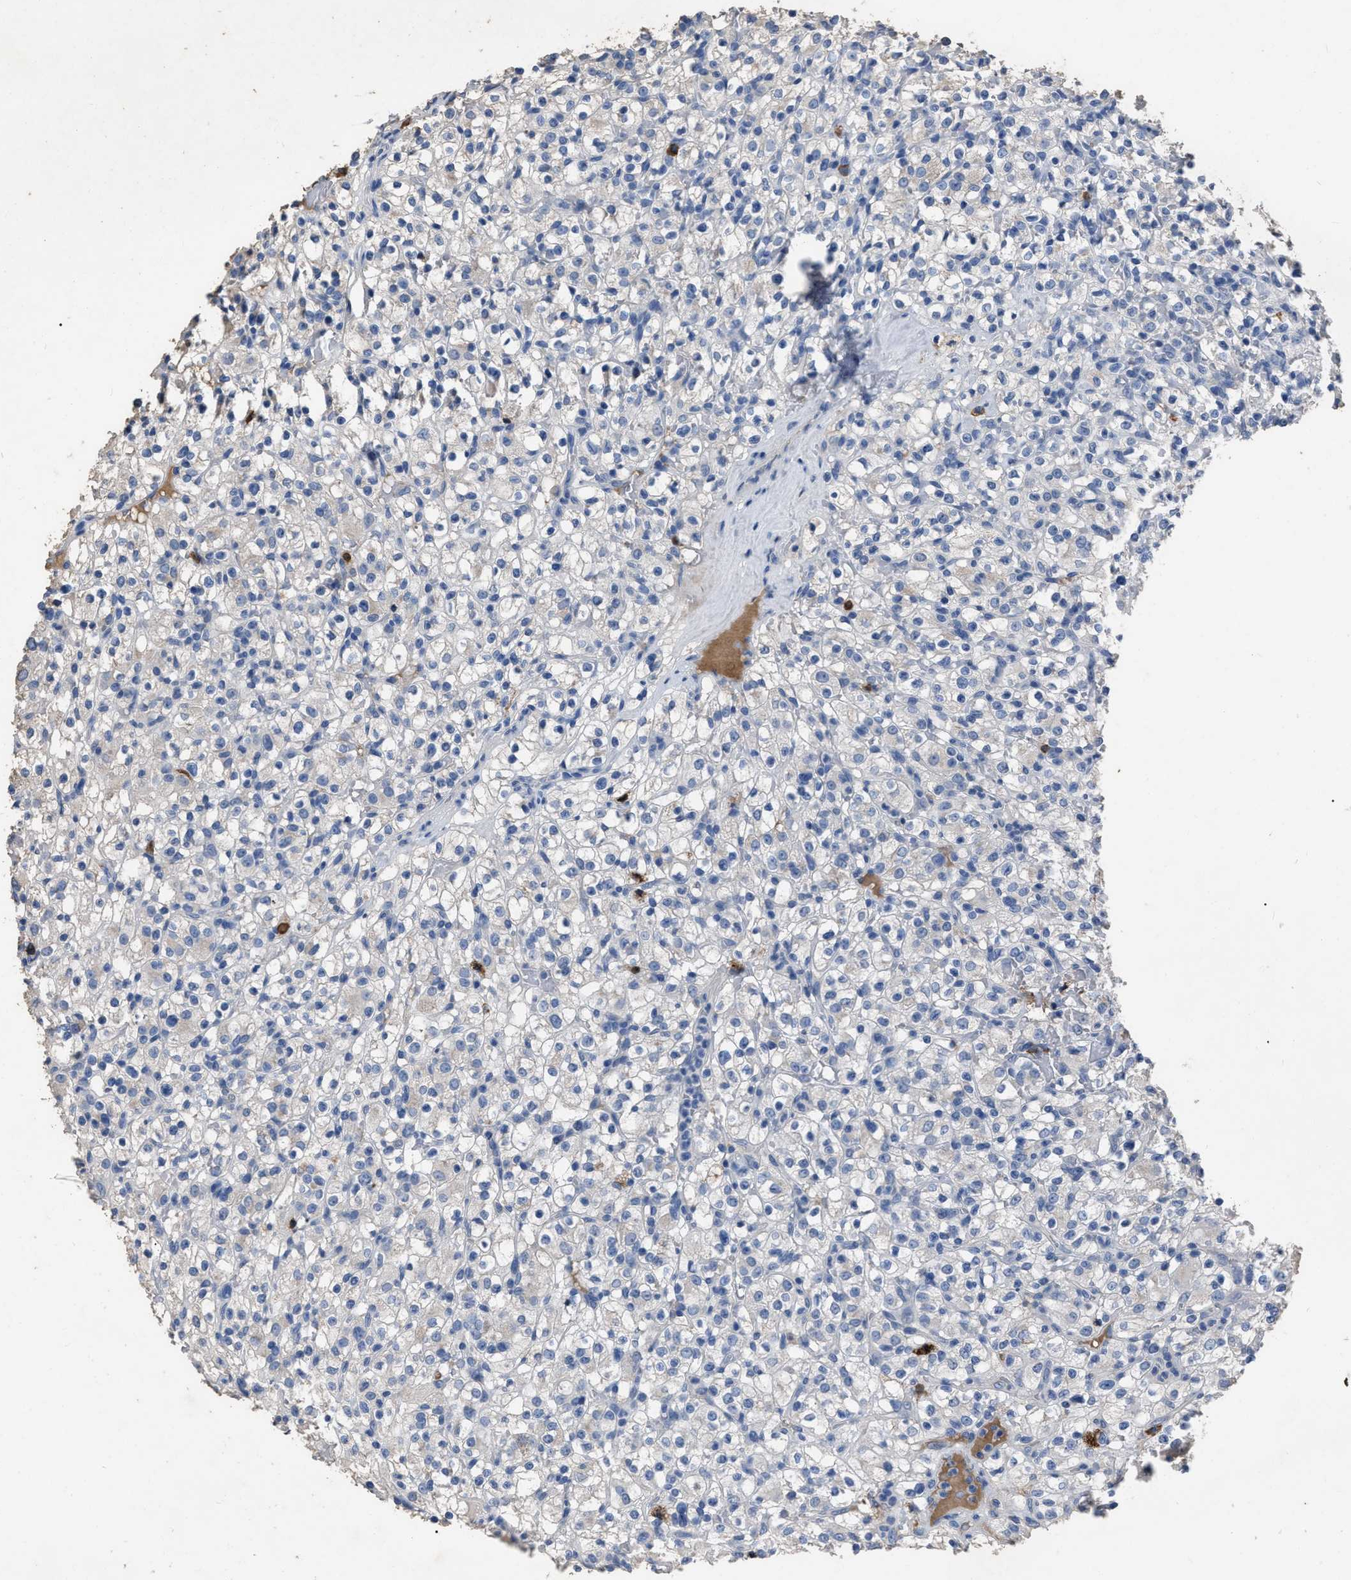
{"staining": {"intensity": "negative", "quantity": "none", "location": "none"}, "tissue": "renal cancer", "cell_type": "Tumor cells", "image_type": "cancer", "snomed": [{"axis": "morphology", "description": "Normal tissue, NOS"}, {"axis": "morphology", "description": "Adenocarcinoma, NOS"}, {"axis": "topography", "description": "Kidney"}], "caption": "Immunohistochemistry micrograph of renal cancer (adenocarcinoma) stained for a protein (brown), which shows no staining in tumor cells. Brightfield microscopy of immunohistochemistry stained with DAB (3,3'-diaminobenzidine) (brown) and hematoxylin (blue), captured at high magnification.", "gene": "HABP2", "patient": {"sex": "female", "age": 72}}